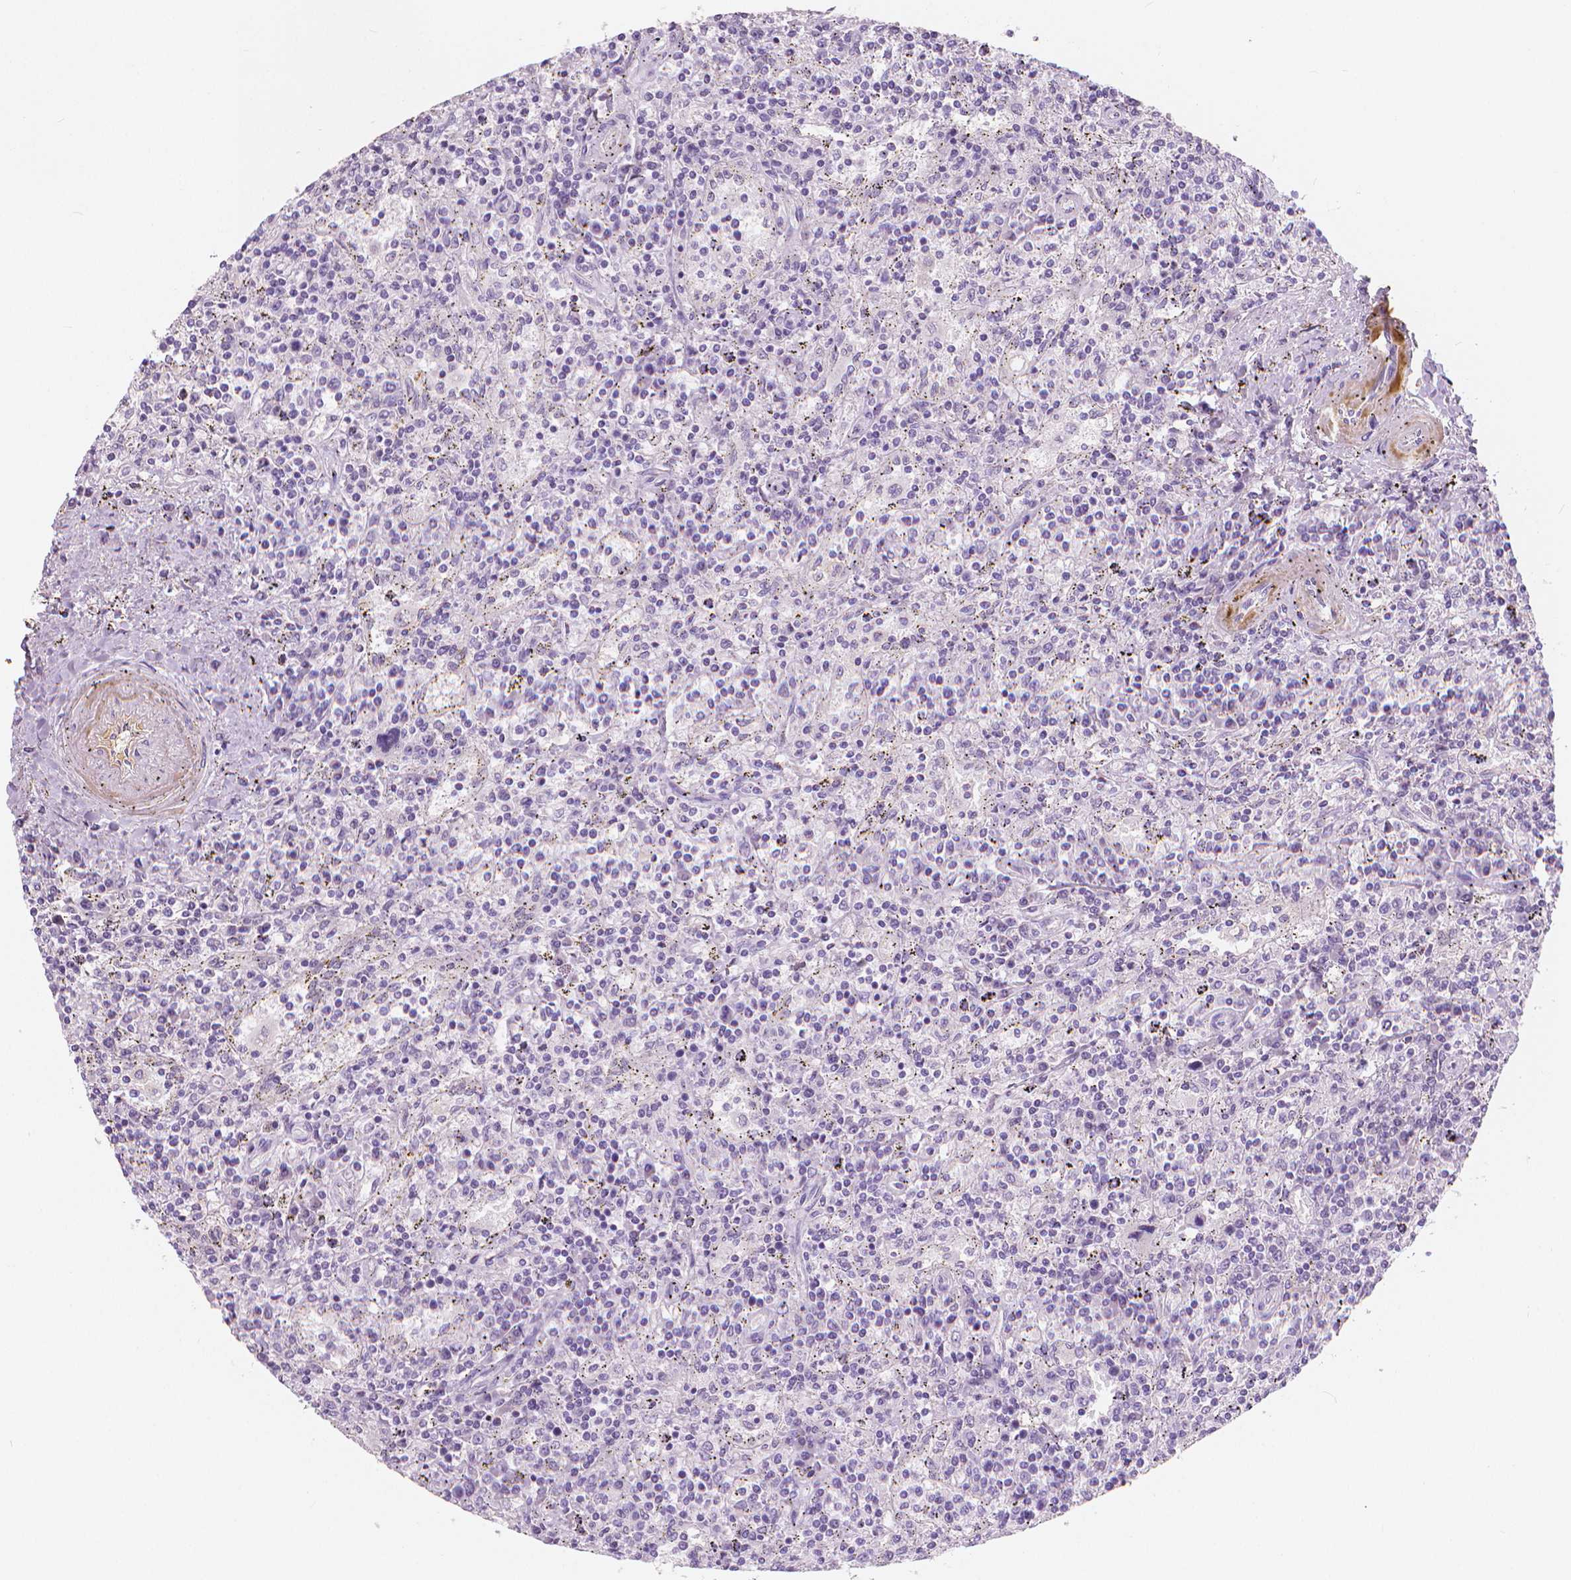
{"staining": {"intensity": "negative", "quantity": "none", "location": "none"}, "tissue": "lymphoma", "cell_type": "Tumor cells", "image_type": "cancer", "snomed": [{"axis": "morphology", "description": "Malignant lymphoma, non-Hodgkin's type, Low grade"}, {"axis": "topography", "description": "Spleen"}], "caption": "DAB immunohistochemical staining of human lymphoma shows no significant expression in tumor cells.", "gene": "APOA4", "patient": {"sex": "male", "age": 62}}